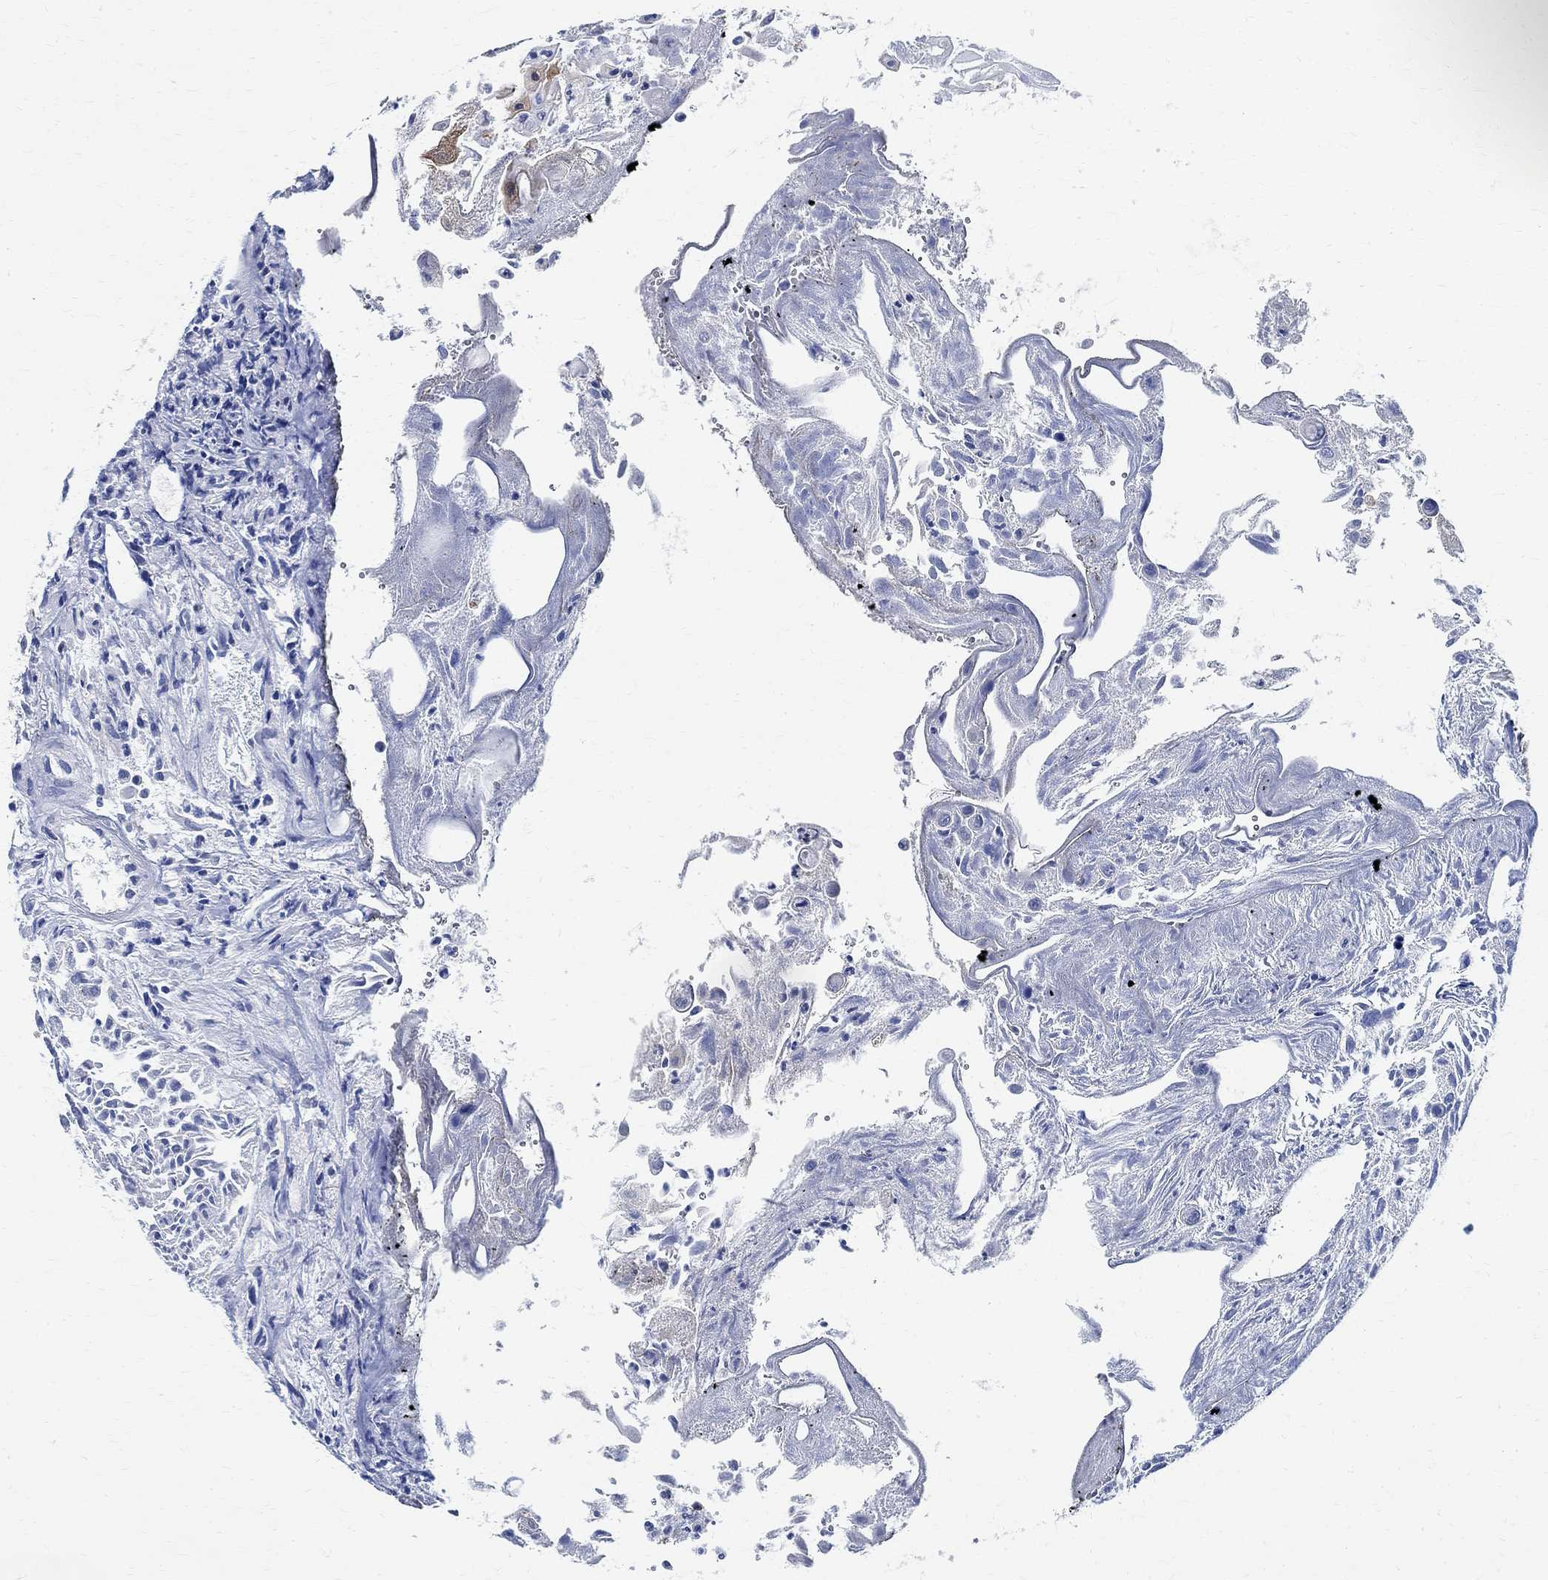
{"staining": {"intensity": "negative", "quantity": "none", "location": "none"}, "tissue": "urothelial cancer", "cell_type": "Tumor cells", "image_type": "cancer", "snomed": [{"axis": "morphology", "description": "Urothelial carcinoma, High grade"}, {"axis": "topography", "description": "Urinary bladder"}], "caption": "An IHC photomicrograph of high-grade urothelial carcinoma is shown. There is no staining in tumor cells of high-grade urothelial carcinoma. The staining was performed using DAB (3,3'-diaminobenzidine) to visualize the protein expression in brown, while the nuclei were stained in blue with hematoxylin (Magnification: 20x).", "gene": "TMEM221", "patient": {"sex": "female", "age": 79}}